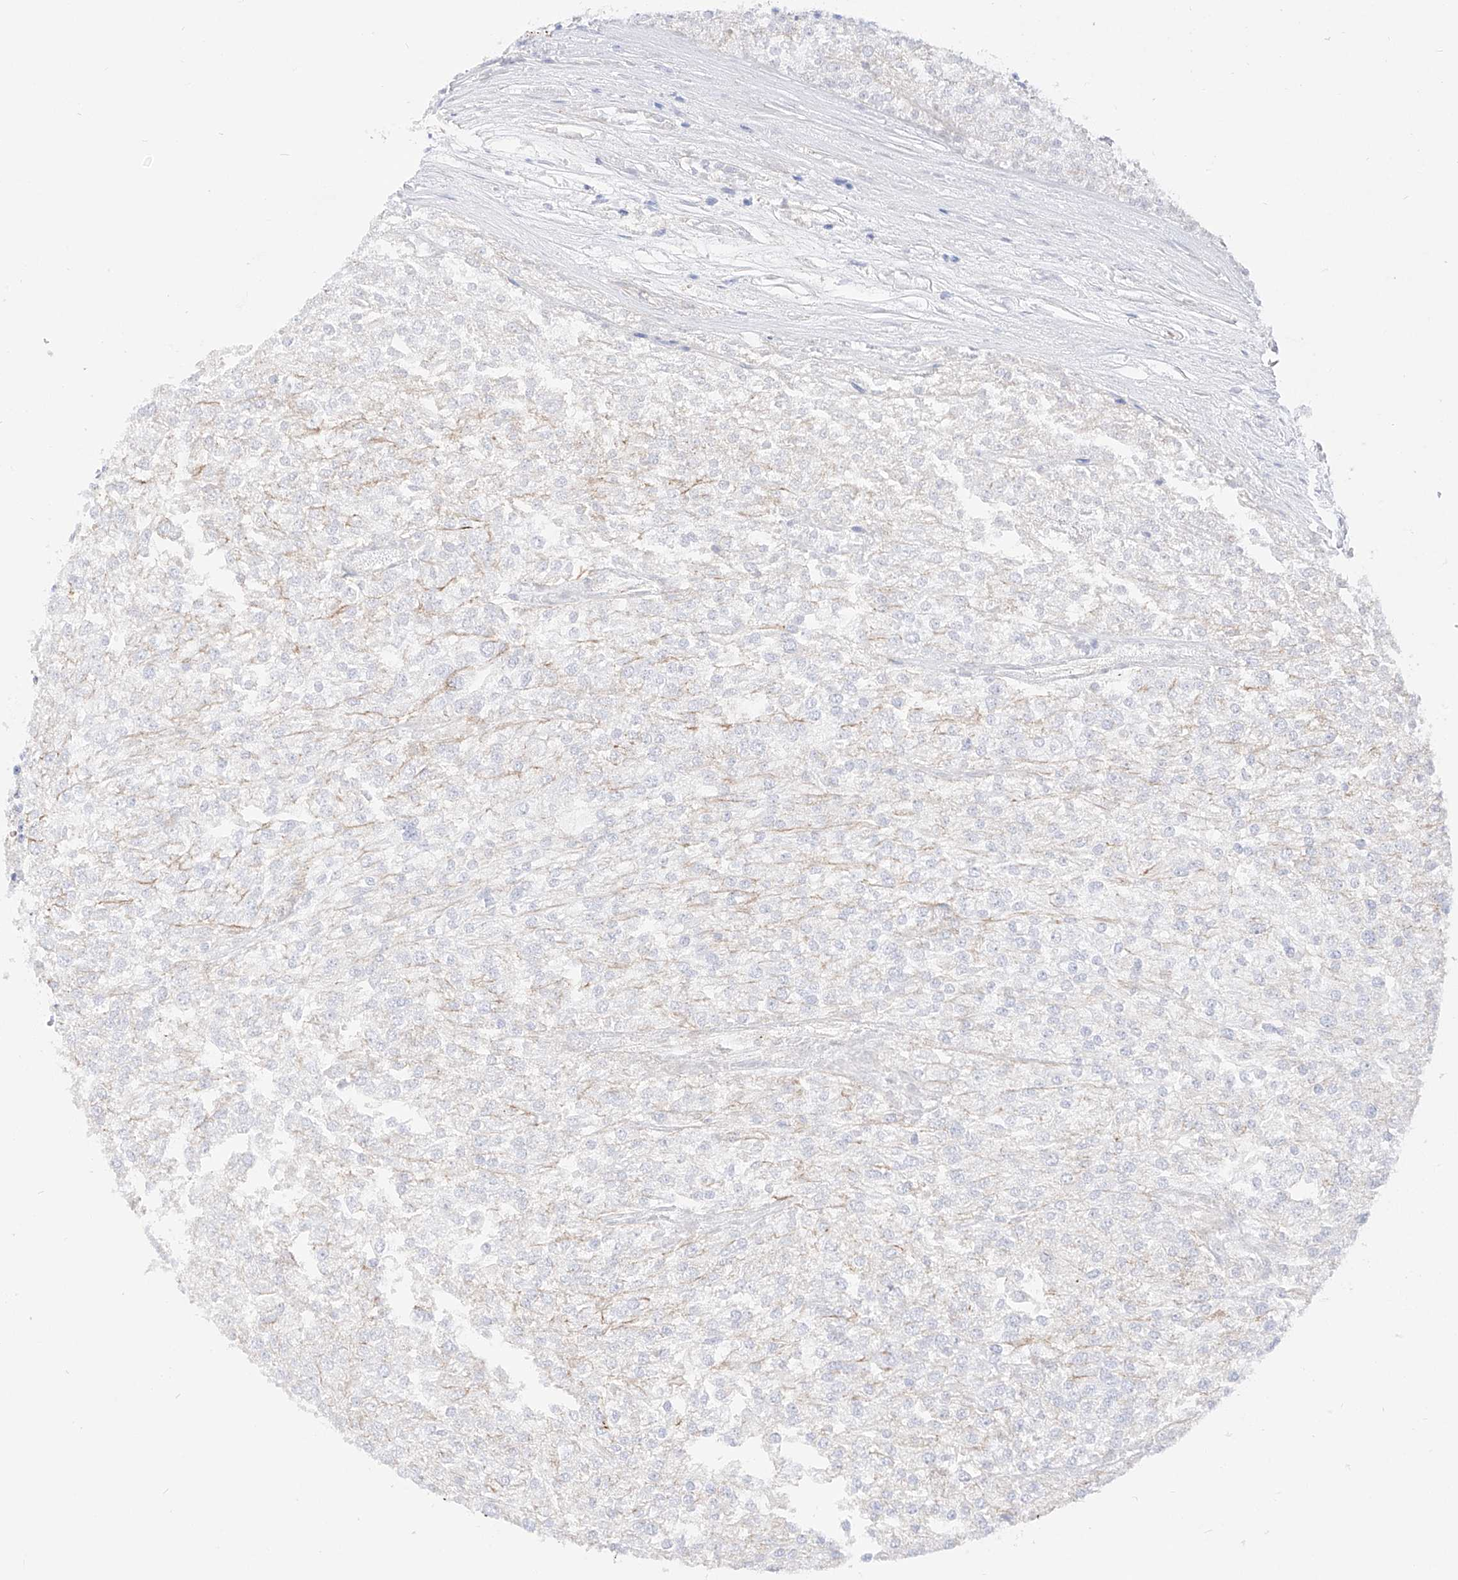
{"staining": {"intensity": "negative", "quantity": "none", "location": "none"}, "tissue": "renal cancer", "cell_type": "Tumor cells", "image_type": "cancer", "snomed": [{"axis": "morphology", "description": "Adenocarcinoma, NOS"}, {"axis": "topography", "description": "Kidney"}], "caption": "The micrograph displays no significant expression in tumor cells of renal cancer.", "gene": "ZNF653", "patient": {"sex": "female", "age": 54}}